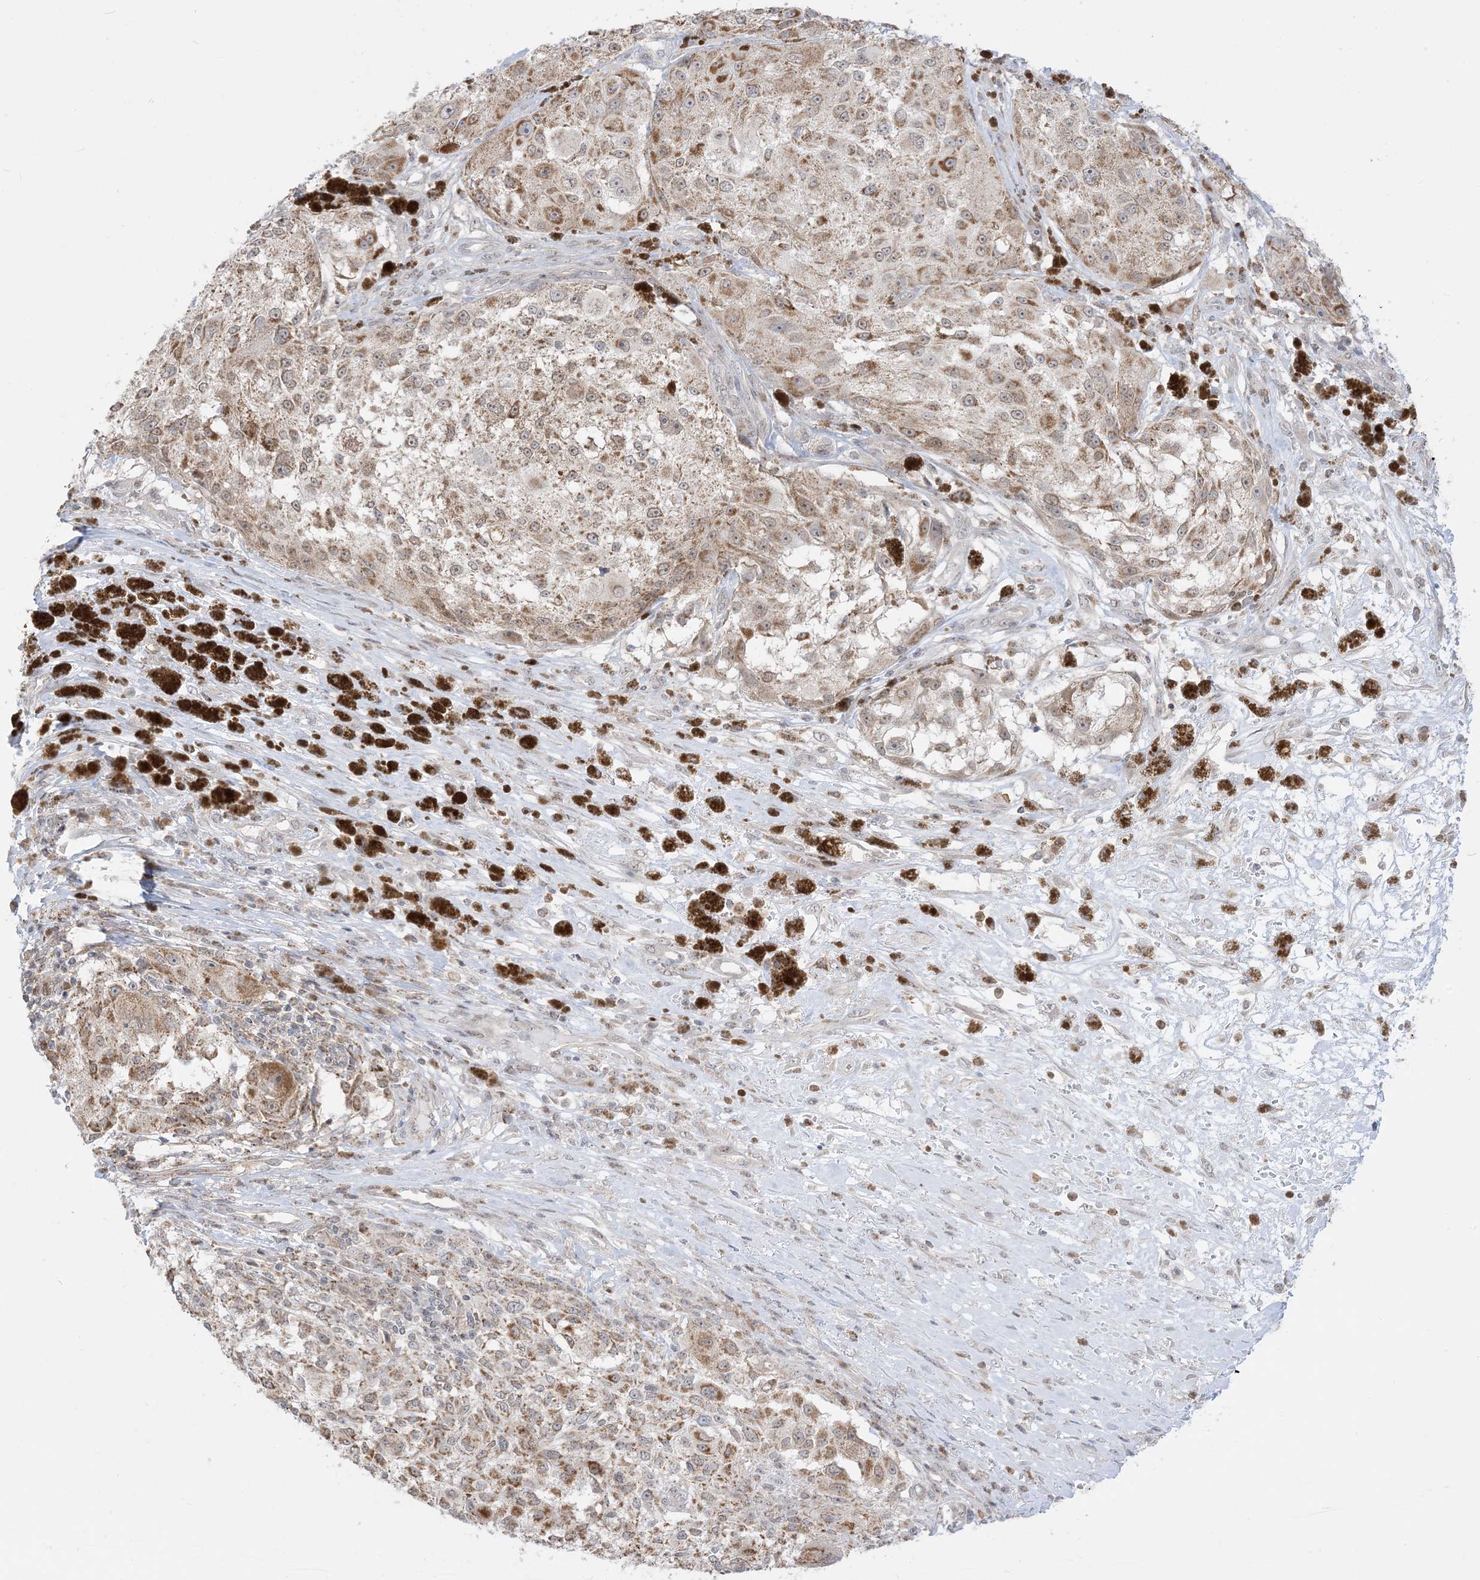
{"staining": {"intensity": "moderate", "quantity": ">75%", "location": "cytoplasmic/membranous"}, "tissue": "melanoma", "cell_type": "Tumor cells", "image_type": "cancer", "snomed": [{"axis": "morphology", "description": "Necrosis, NOS"}, {"axis": "morphology", "description": "Malignant melanoma, NOS"}, {"axis": "topography", "description": "Skin"}], "caption": "Protein staining of malignant melanoma tissue demonstrates moderate cytoplasmic/membranous positivity in approximately >75% of tumor cells. (DAB (3,3'-diaminobenzidine) IHC, brown staining for protein, blue staining for nuclei).", "gene": "KANSL3", "patient": {"sex": "female", "age": 87}}